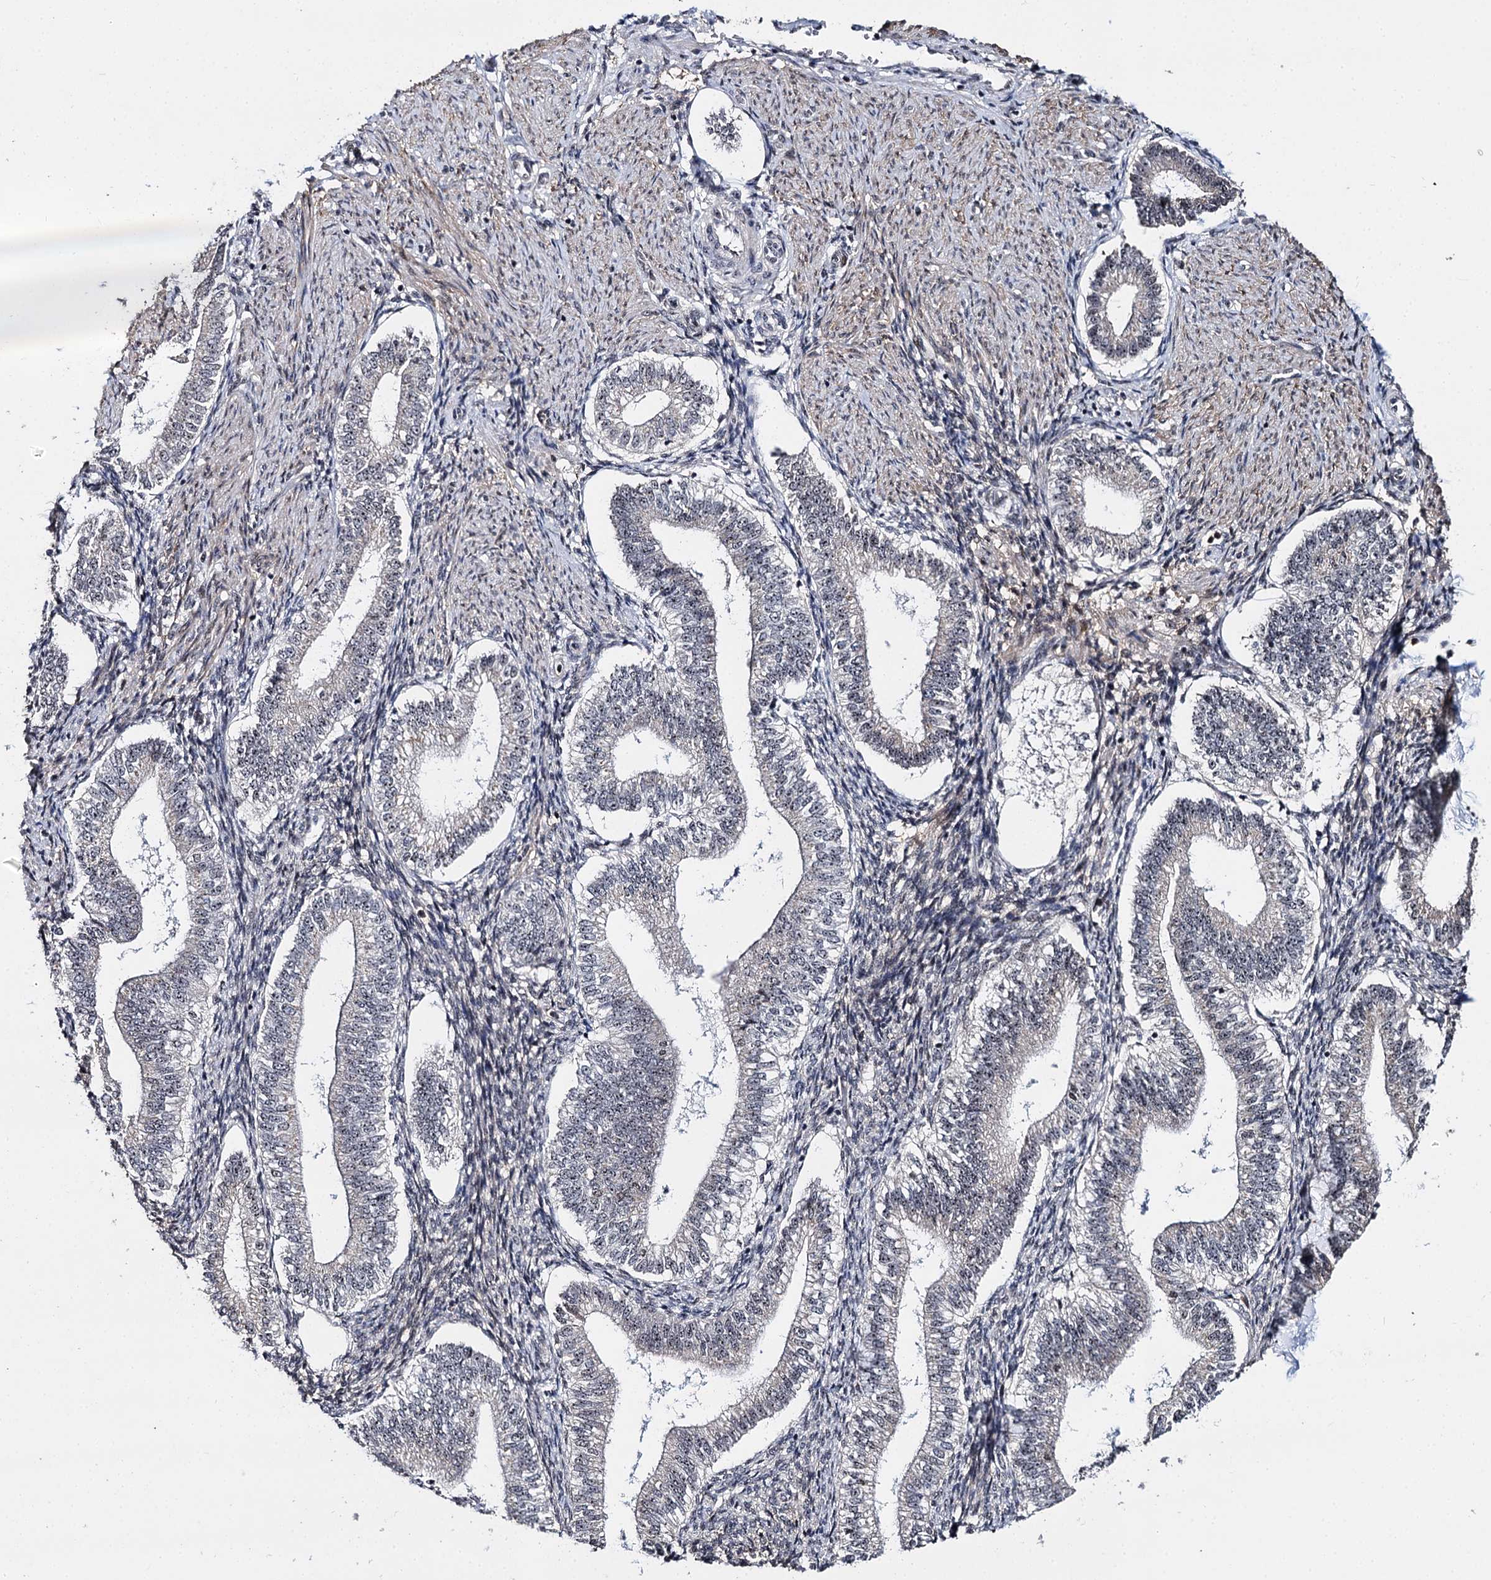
{"staining": {"intensity": "moderate", "quantity": "<25%", "location": "nuclear"}, "tissue": "endometrium", "cell_type": "Cells in endometrial stroma", "image_type": "normal", "snomed": [{"axis": "morphology", "description": "Normal tissue, NOS"}, {"axis": "topography", "description": "Endometrium"}], "caption": "Benign endometrium was stained to show a protein in brown. There is low levels of moderate nuclear expression in about <25% of cells in endometrial stroma. (IHC, brightfield microscopy, high magnification).", "gene": "SUPT20H", "patient": {"sex": "female", "age": 25}}